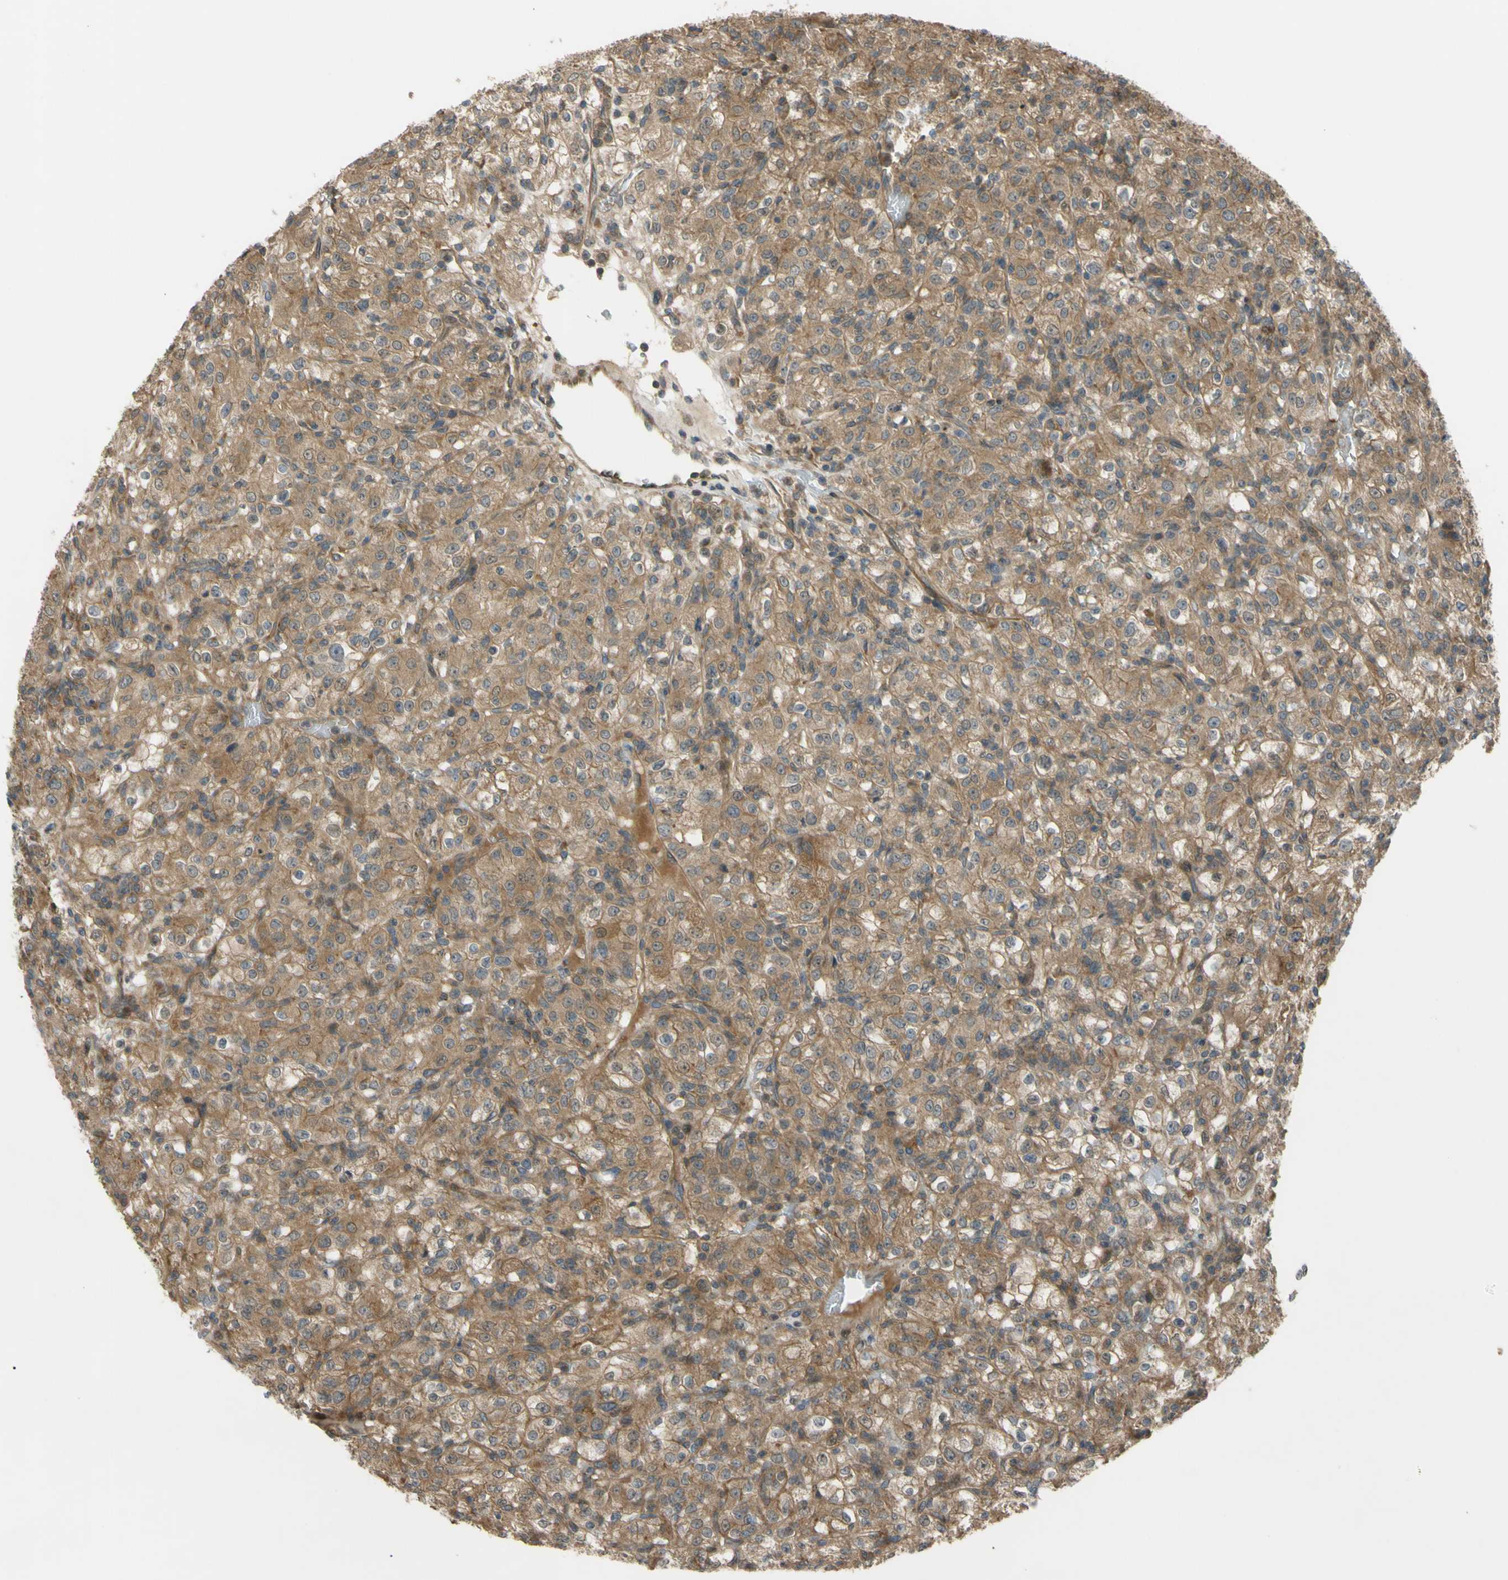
{"staining": {"intensity": "moderate", "quantity": ">75%", "location": "cytoplasmic/membranous"}, "tissue": "renal cancer", "cell_type": "Tumor cells", "image_type": "cancer", "snomed": [{"axis": "morphology", "description": "Normal tissue, NOS"}, {"axis": "morphology", "description": "Adenocarcinoma, NOS"}, {"axis": "topography", "description": "Kidney"}], "caption": "This is an image of IHC staining of adenocarcinoma (renal), which shows moderate staining in the cytoplasmic/membranous of tumor cells.", "gene": "FLII", "patient": {"sex": "female", "age": 72}}